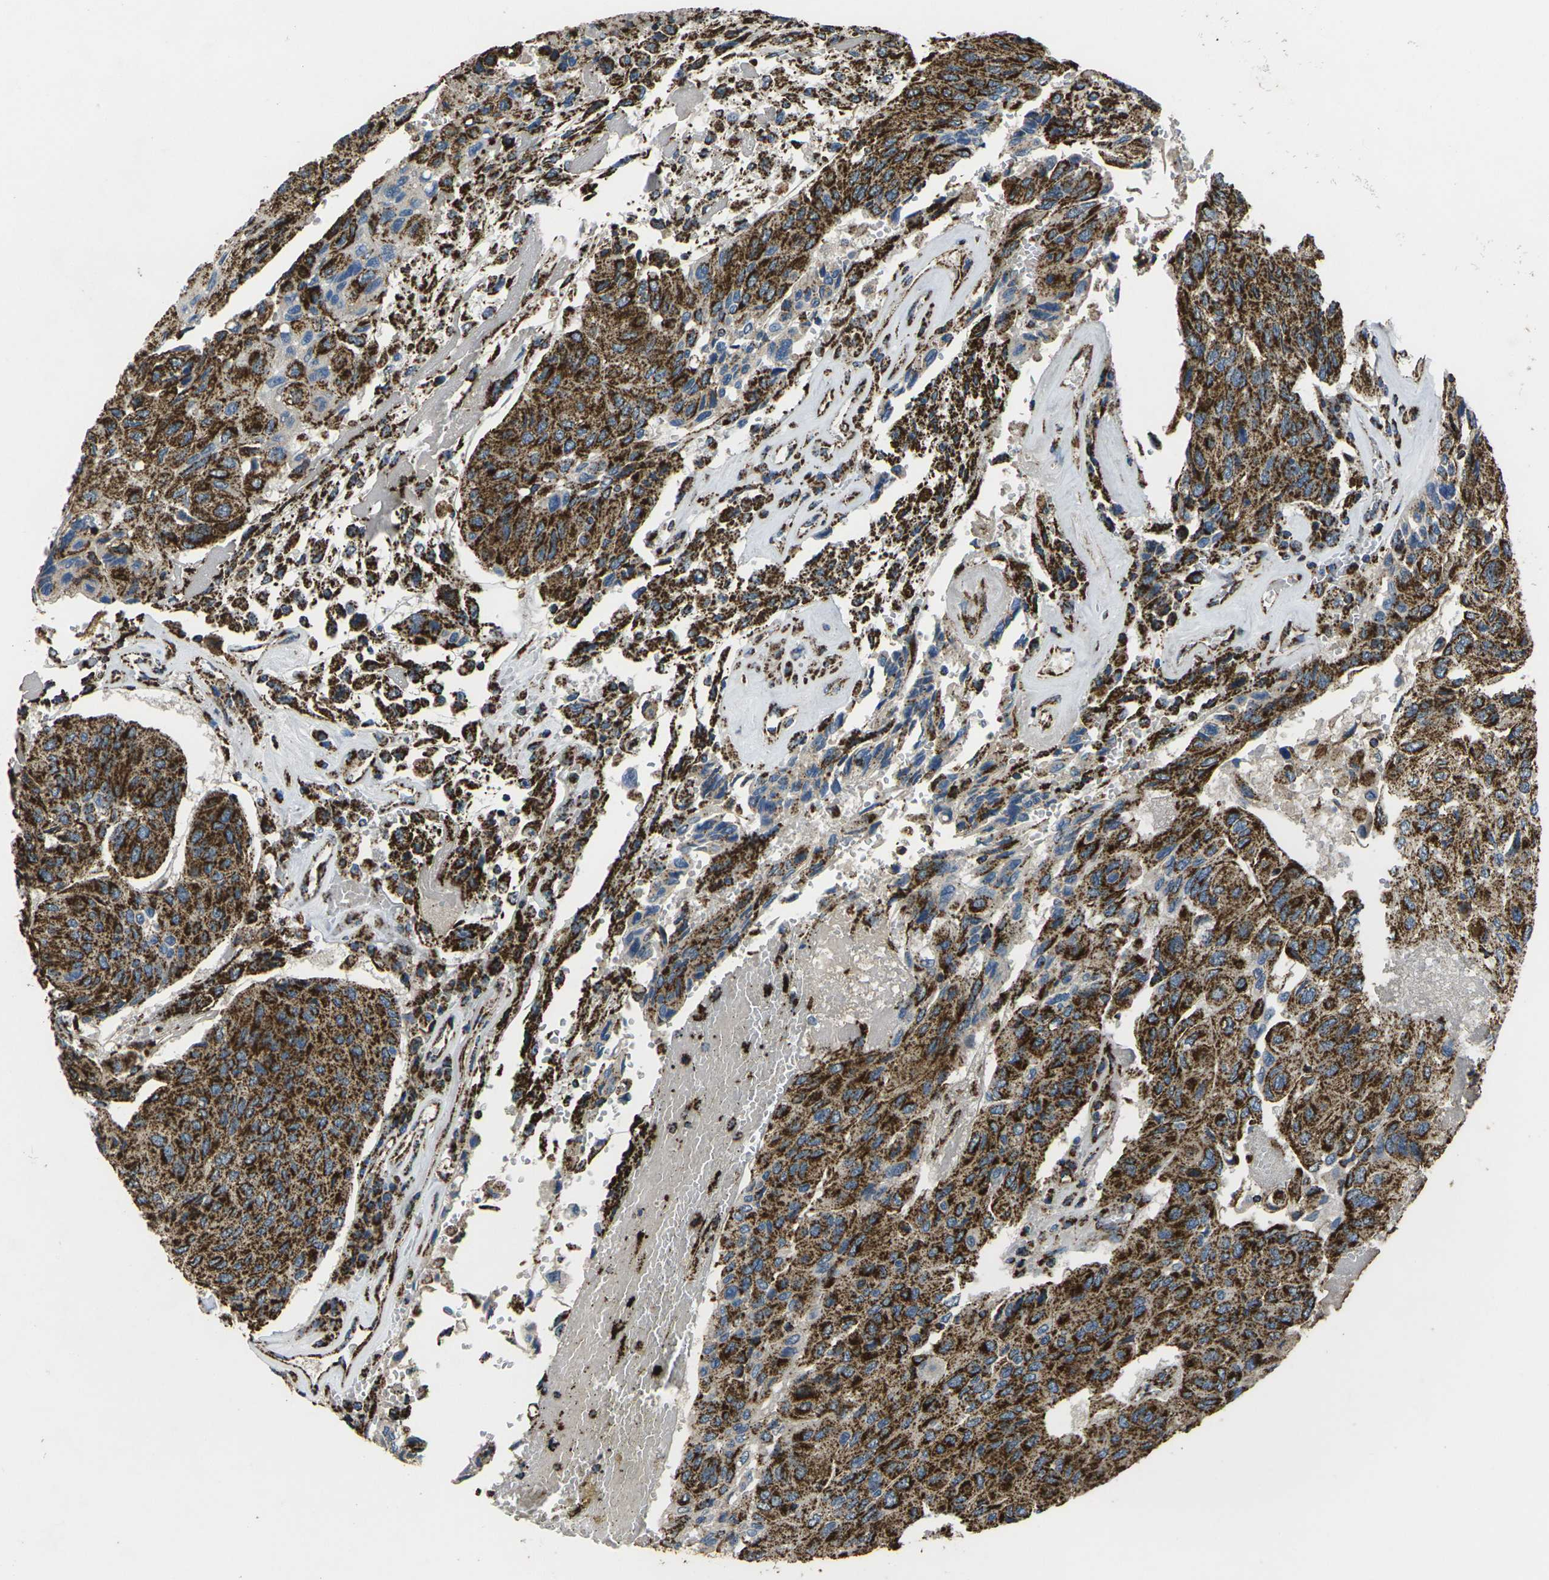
{"staining": {"intensity": "strong", "quantity": ">75%", "location": "cytoplasmic/membranous"}, "tissue": "urothelial cancer", "cell_type": "Tumor cells", "image_type": "cancer", "snomed": [{"axis": "morphology", "description": "Urothelial carcinoma, High grade"}, {"axis": "topography", "description": "Urinary bladder"}], "caption": "This is an image of immunohistochemistry (IHC) staining of urothelial cancer, which shows strong expression in the cytoplasmic/membranous of tumor cells.", "gene": "KLHL5", "patient": {"sex": "female", "age": 85}}